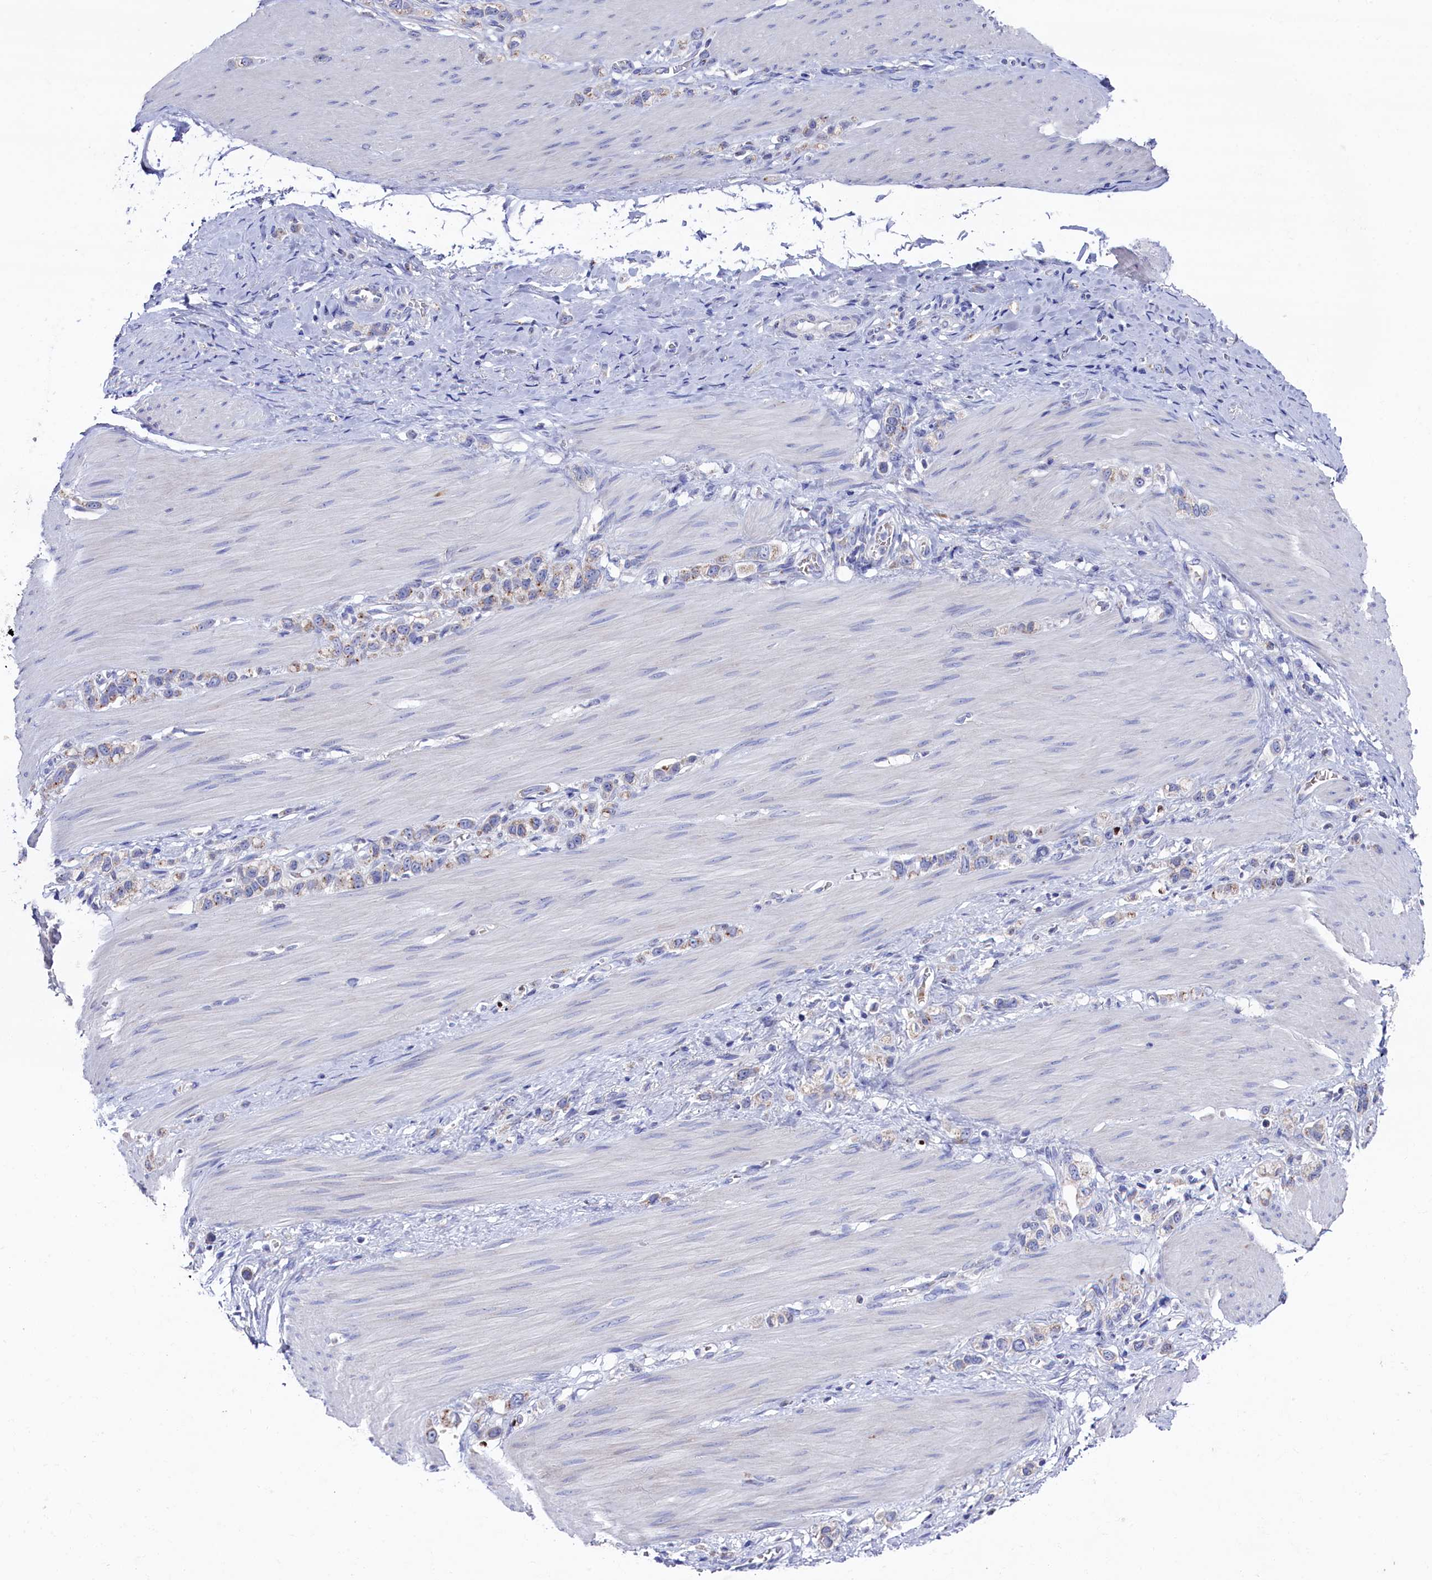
{"staining": {"intensity": "weak", "quantity": "25%-75%", "location": "cytoplasmic/membranous"}, "tissue": "stomach cancer", "cell_type": "Tumor cells", "image_type": "cancer", "snomed": [{"axis": "morphology", "description": "Adenocarcinoma, NOS"}, {"axis": "topography", "description": "Stomach"}], "caption": "Protein expression analysis of stomach cancer shows weak cytoplasmic/membranous positivity in about 25%-75% of tumor cells.", "gene": "GPR108", "patient": {"sex": "female", "age": 65}}